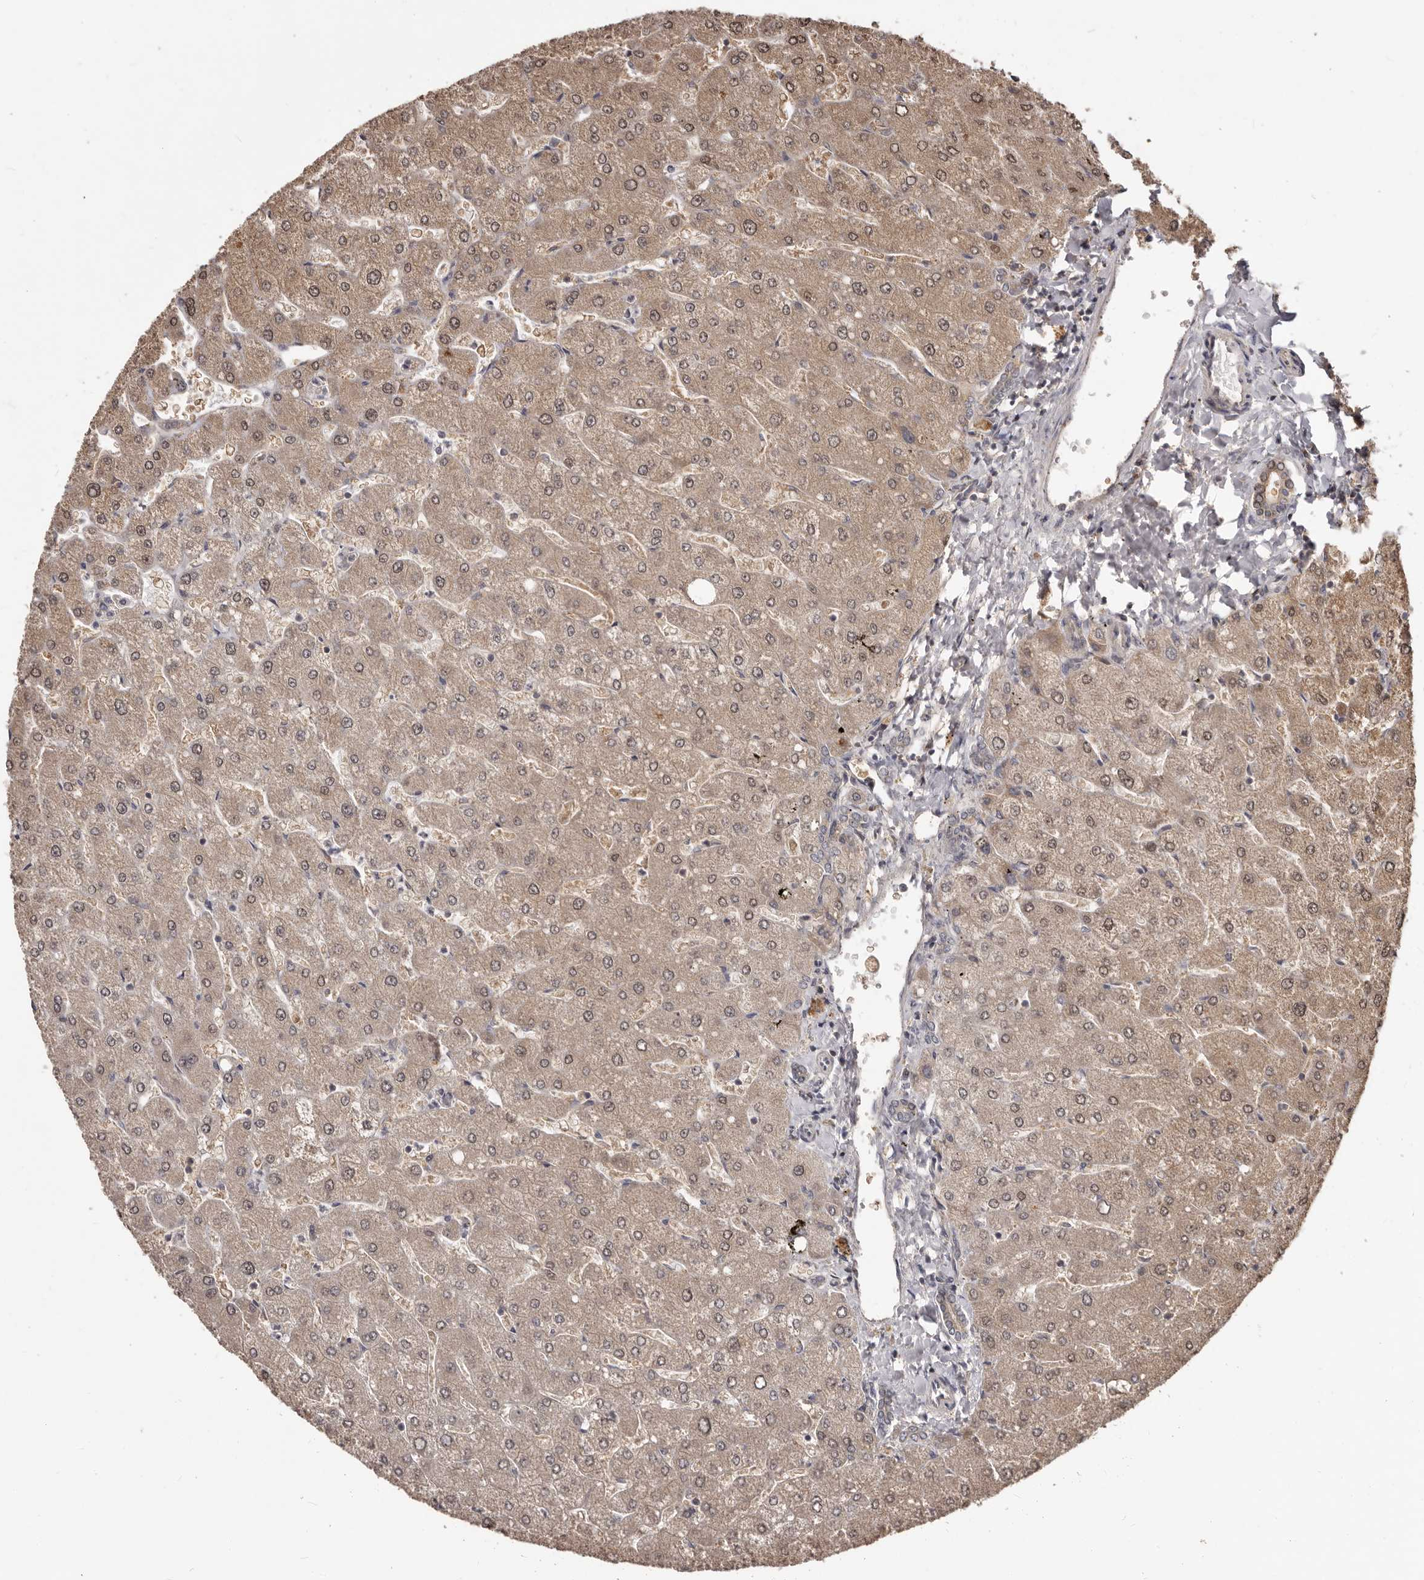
{"staining": {"intensity": "weak", "quantity": ">75%", "location": "cytoplasmic/membranous"}, "tissue": "liver", "cell_type": "Cholangiocytes", "image_type": "normal", "snomed": [{"axis": "morphology", "description": "Normal tissue, NOS"}, {"axis": "topography", "description": "Liver"}], "caption": "Protein staining shows weak cytoplasmic/membranous positivity in approximately >75% of cholangiocytes in normal liver.", "gene": "MTO1", "patient": {"sex": "male", "age": 55}}